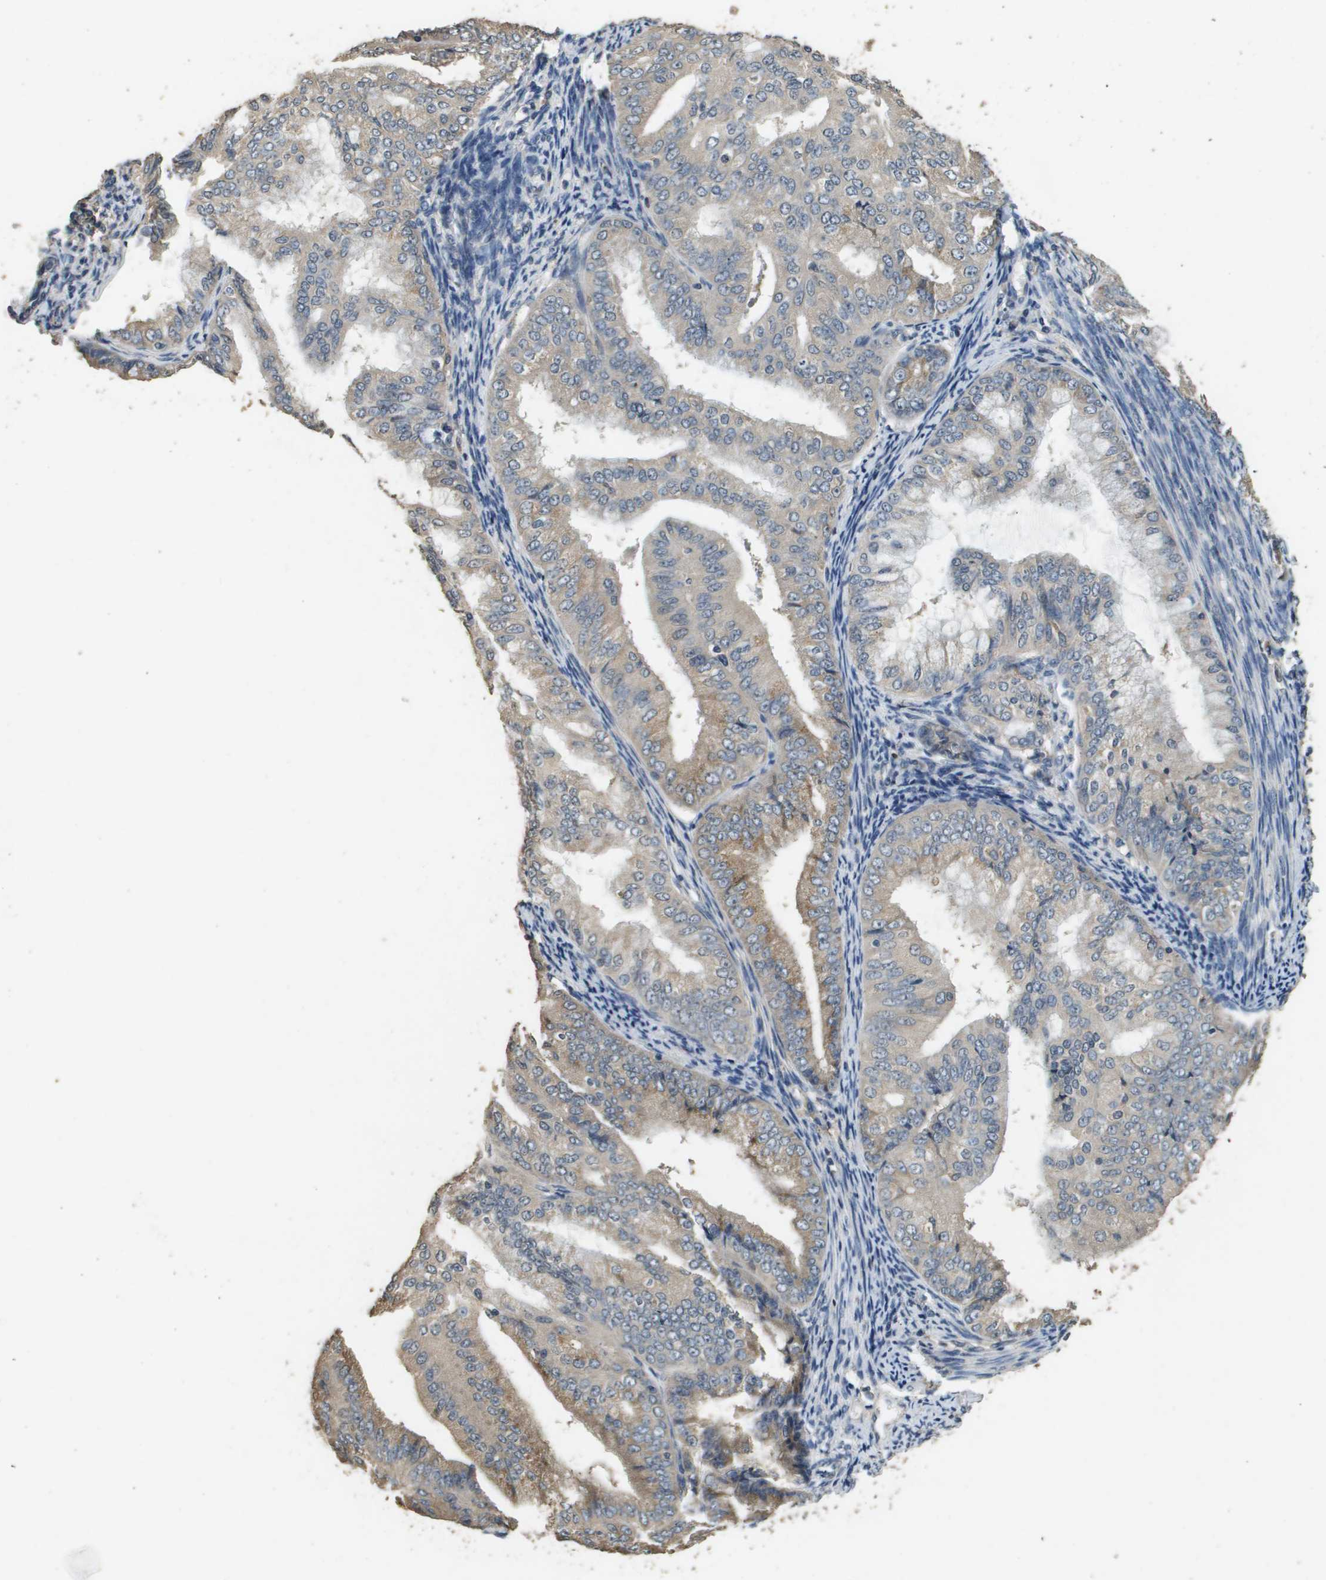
{"staining": {"intensity": "negative", "quantity": "none", "location": "none"}, "tissue": "endometrial cancer", "cell_type": "Tumor cells", "image_type": "cancer", "snomed": [{"axis": "morphology", "description": "Adenocarcinoma, NOS"}, {"axis": "topography", "description": "Endometrium"}], "caption": "Protein analysis of endometrial cancer demonstrates no significant expression in tumor cells.", "gene": "RAB6B", "patient": {"sex": "female", "age": 63}}